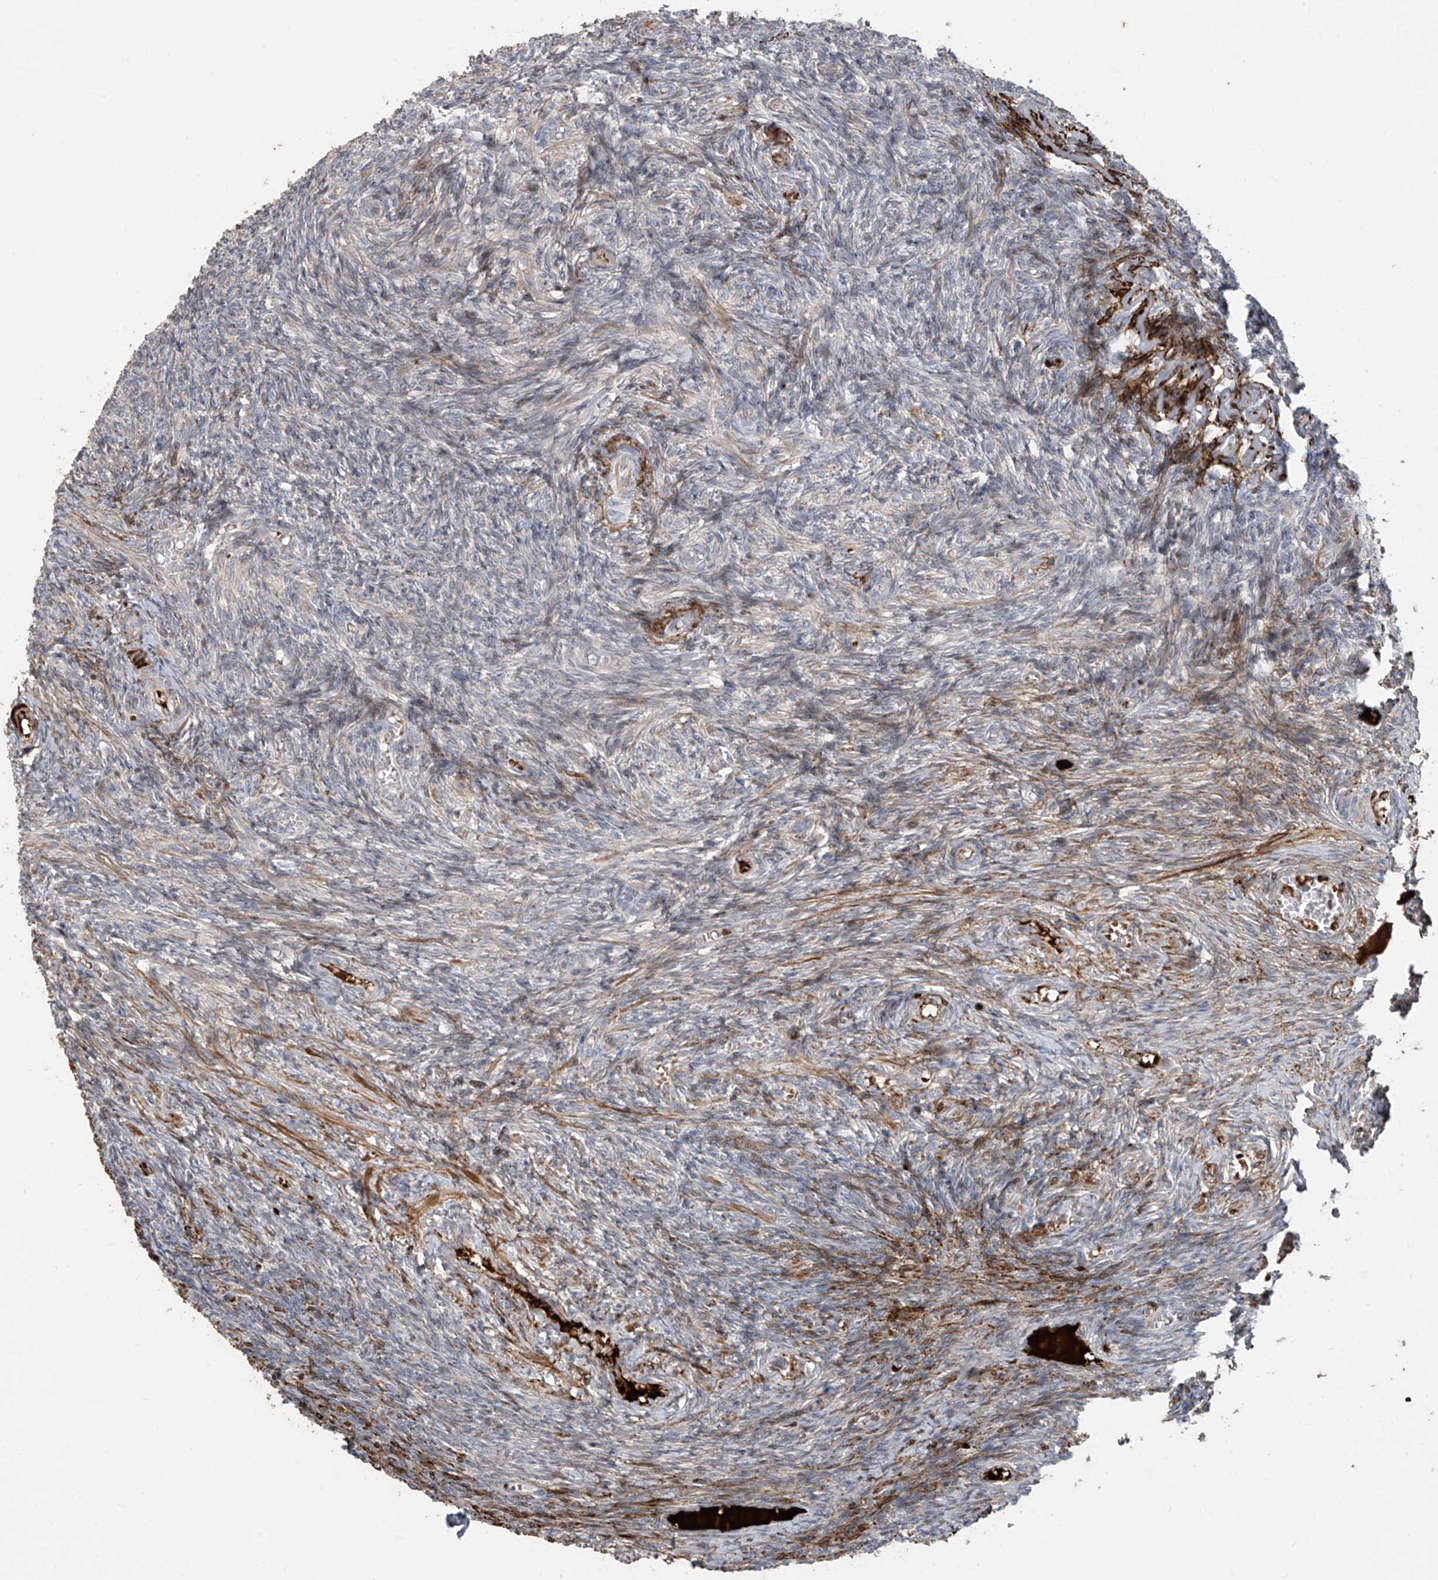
{"staining": {"intensity": "weak", "quantity": "<25%", "location": "cytoplasmic/membranous"}, "tissue": "ovary", "cell_type": "Ovarian stroma cells", "image_type": "normal", "snomed": [{"axis": "morphology", "description": "Normal tissue, NOS"}, {"axis": "topography", "description": "Ovary"}], "caption": "Micrograph shows no protein positivity in ovarian stroma cells of benign ovary.", "gene": "ABTB1", "patient": {"sex": "female", "age": 27}}